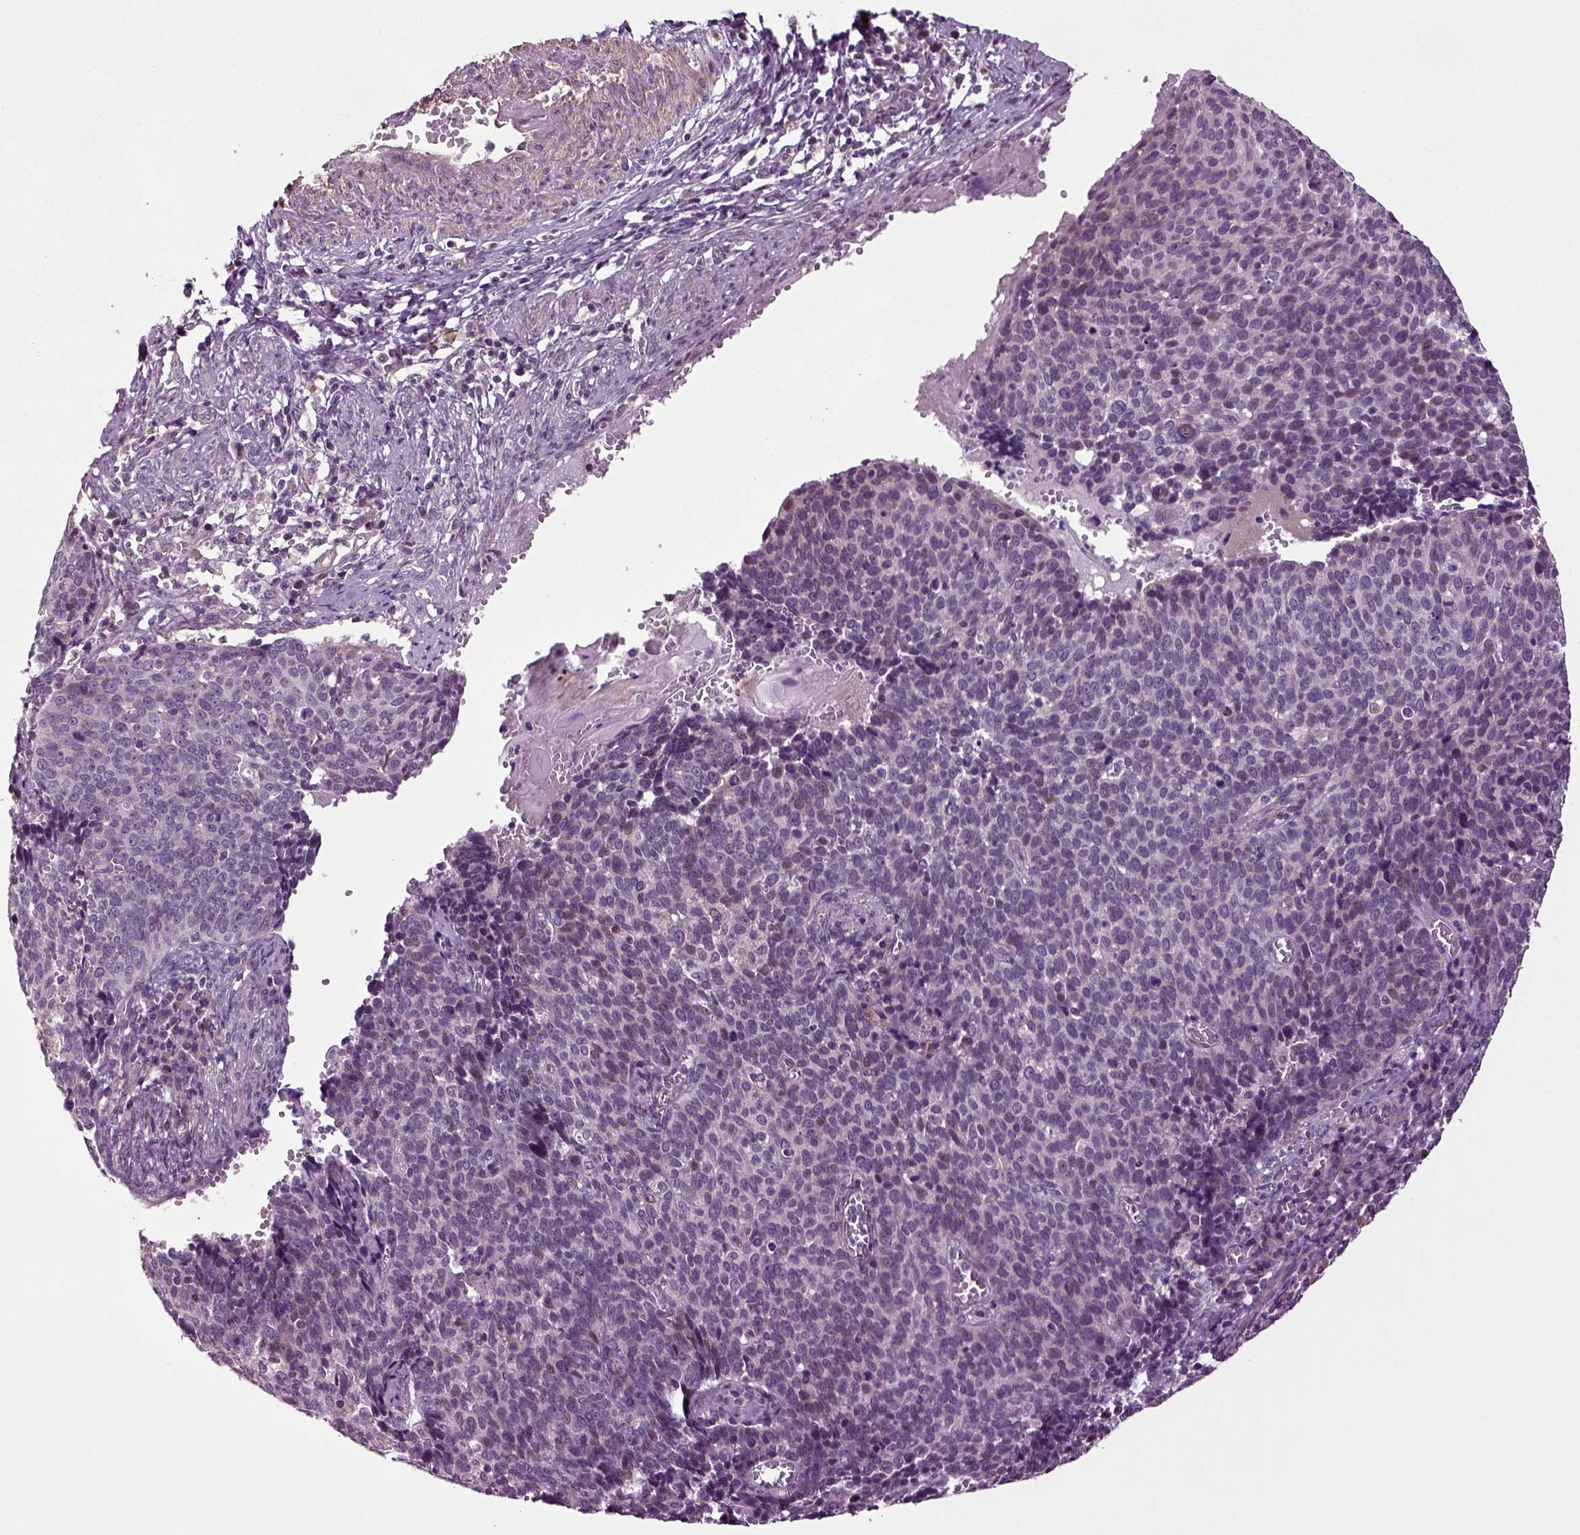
{"staining": {"intensity": "negative", "quantity": "none", "location": "none"}, "tissue": "cervical cancer", "cell_type": "Tumor cells", "image_type": "cancer", "snomed": [{"axis": "morphology", "description": "Normal tissue, NOS"}, {"axis": "morphology", "description": "Squamous cell carcinoma, NOS"}, {"axis": "topography", "description": "Cervix"}], "caption": "The histopathology image shows no staining of tumor cells in cervical cancer (squamous cell carcinoma). (DAB immunohistochemistry (IHC) with hematoxylin counter stain).", "gene": "HAGHL", "patient": {"sex": "female", "age": 39}}